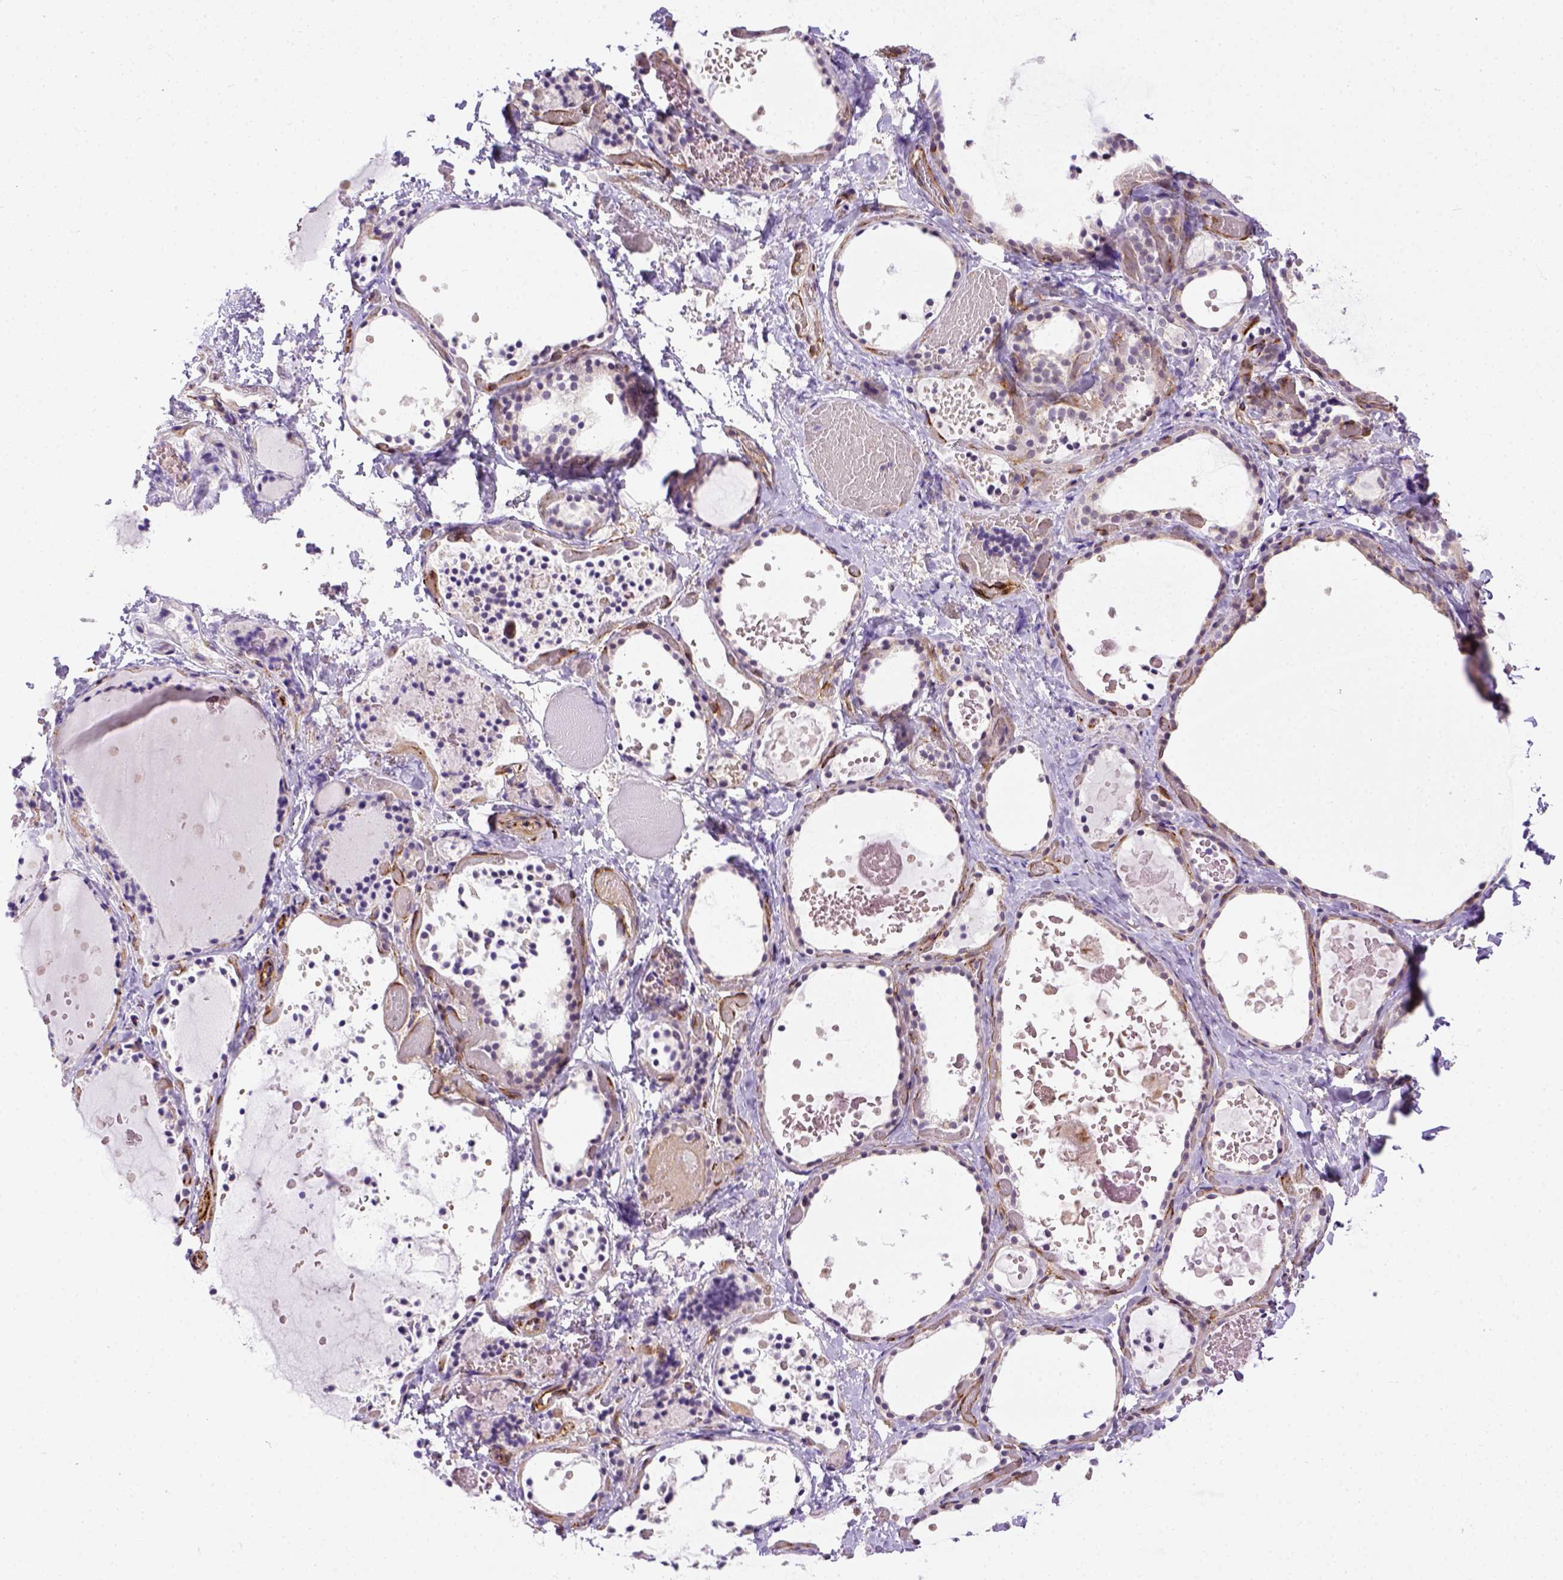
{"staining": {"intensity": "moderate", "quantity": "<25%", "location": "cytoplasmic/membranous"}, "tissue": "thyroid gland", "cell_type": "Glandular cells", "image_type": "normal", "snomed": [{"axis": "morphology", "description": "Normal tissue, NOS"}, {"axis": "topography", "description": "Thyroid gland"}], "caption": "Protein expression analysis of benign thyroid gland shows moderate cytoplasmic/membranous positivity in approximately <25% of glandular cells. (DAB = brown stain, brightfield microscopy at high magnification).", "gene": "KAZN", "patient": {"sex": "female", "age": 56}}